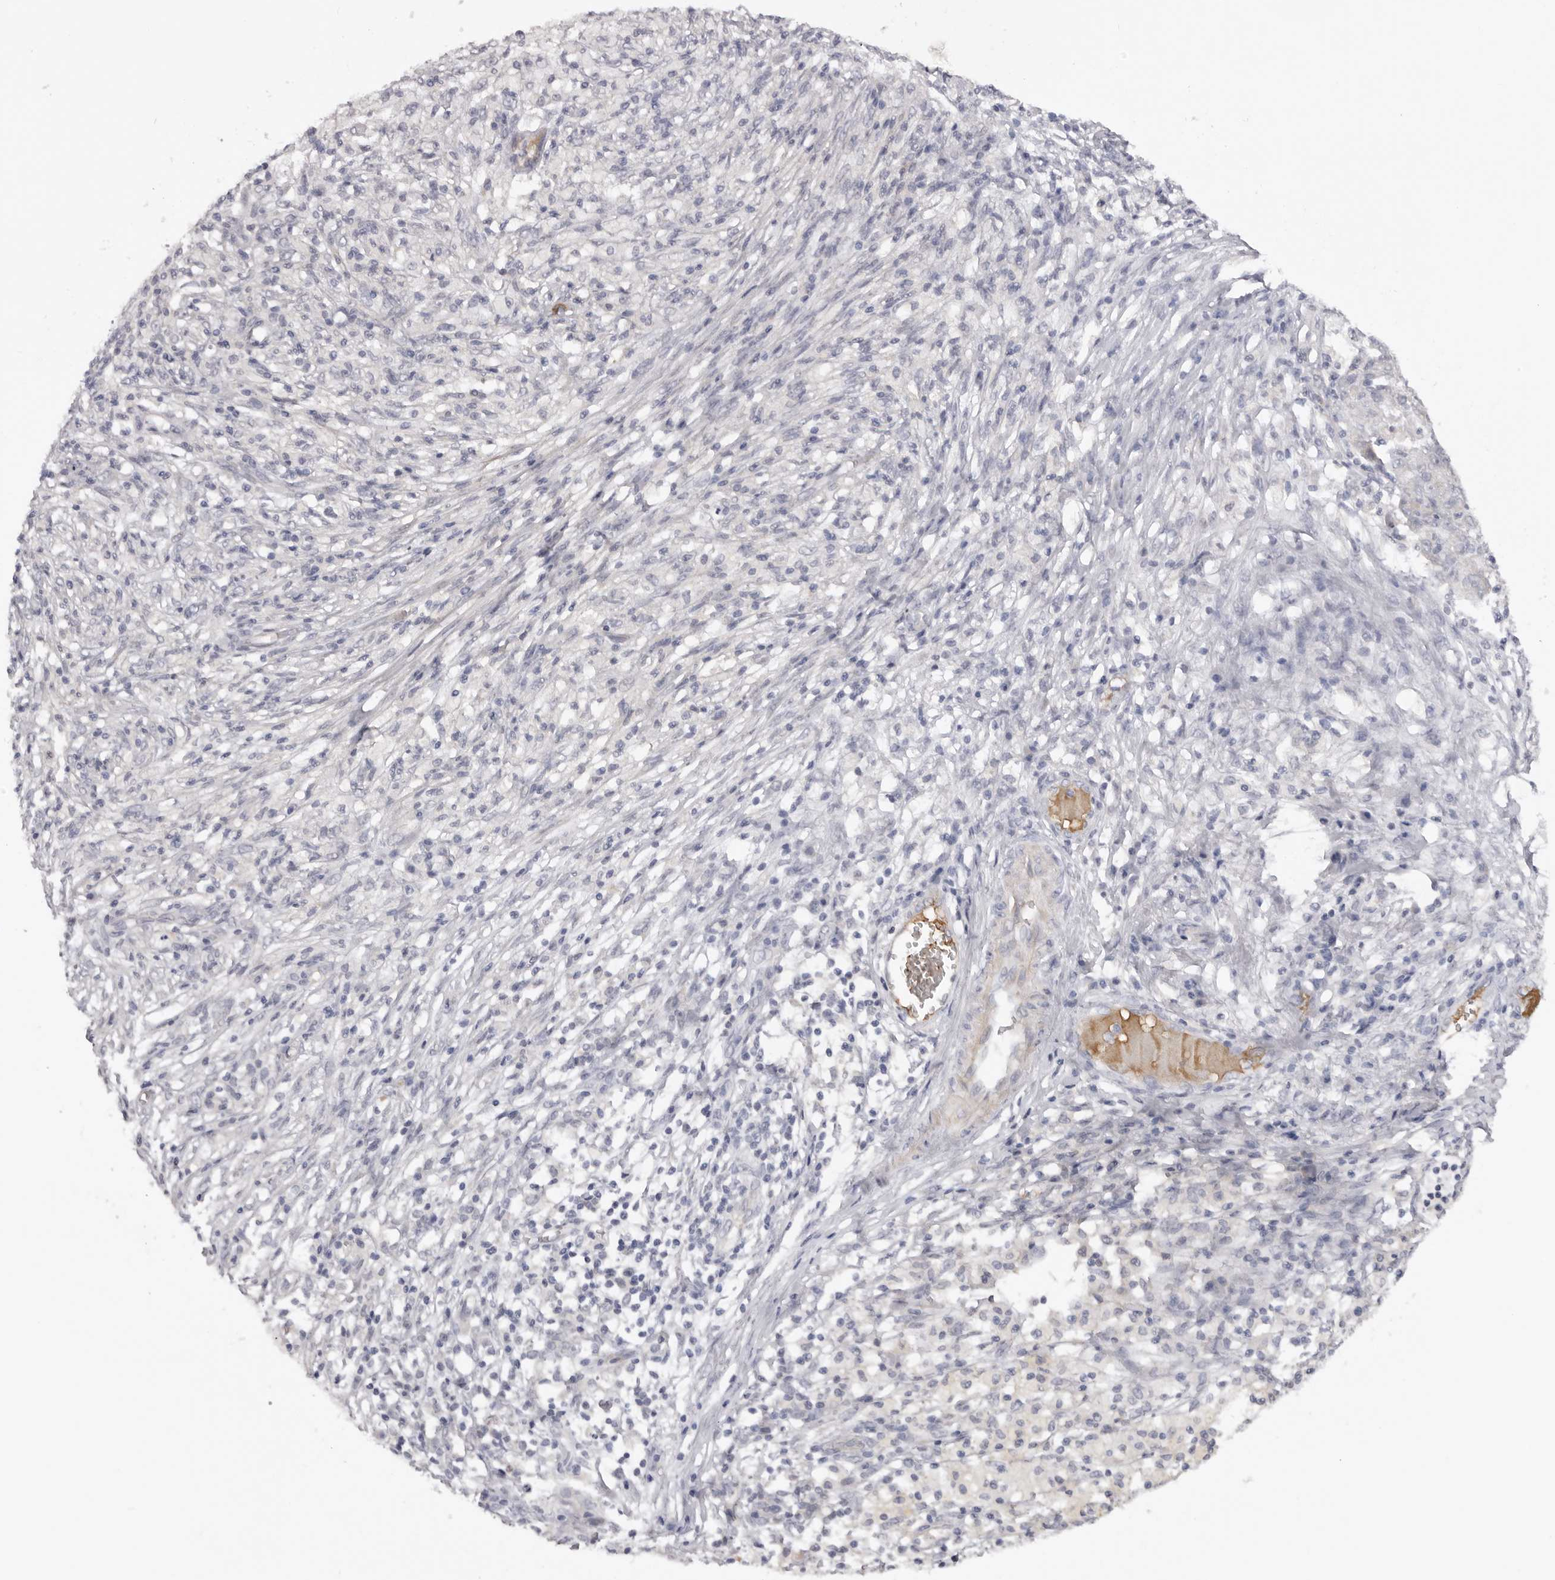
{"staining": {"intensity": "negative", "quantity": "none", "location": "none"}, "tissue": "ovarian cancer", "cell_type": "Tumor cells", "image_type": "cancer", "snomed": [{"axis": "morphology", "description": "Carcinoma, endometroid"}, {"axis": "topography", "description": "Ovary"}], "caption": "A high-resolution micrograph shows IHC staining of ovarian cancer (endometroid carcinoma), which shows no significant staining in tumor cells.", "gene": "TNR", "patient": {"sex": "female", "age": 42}}